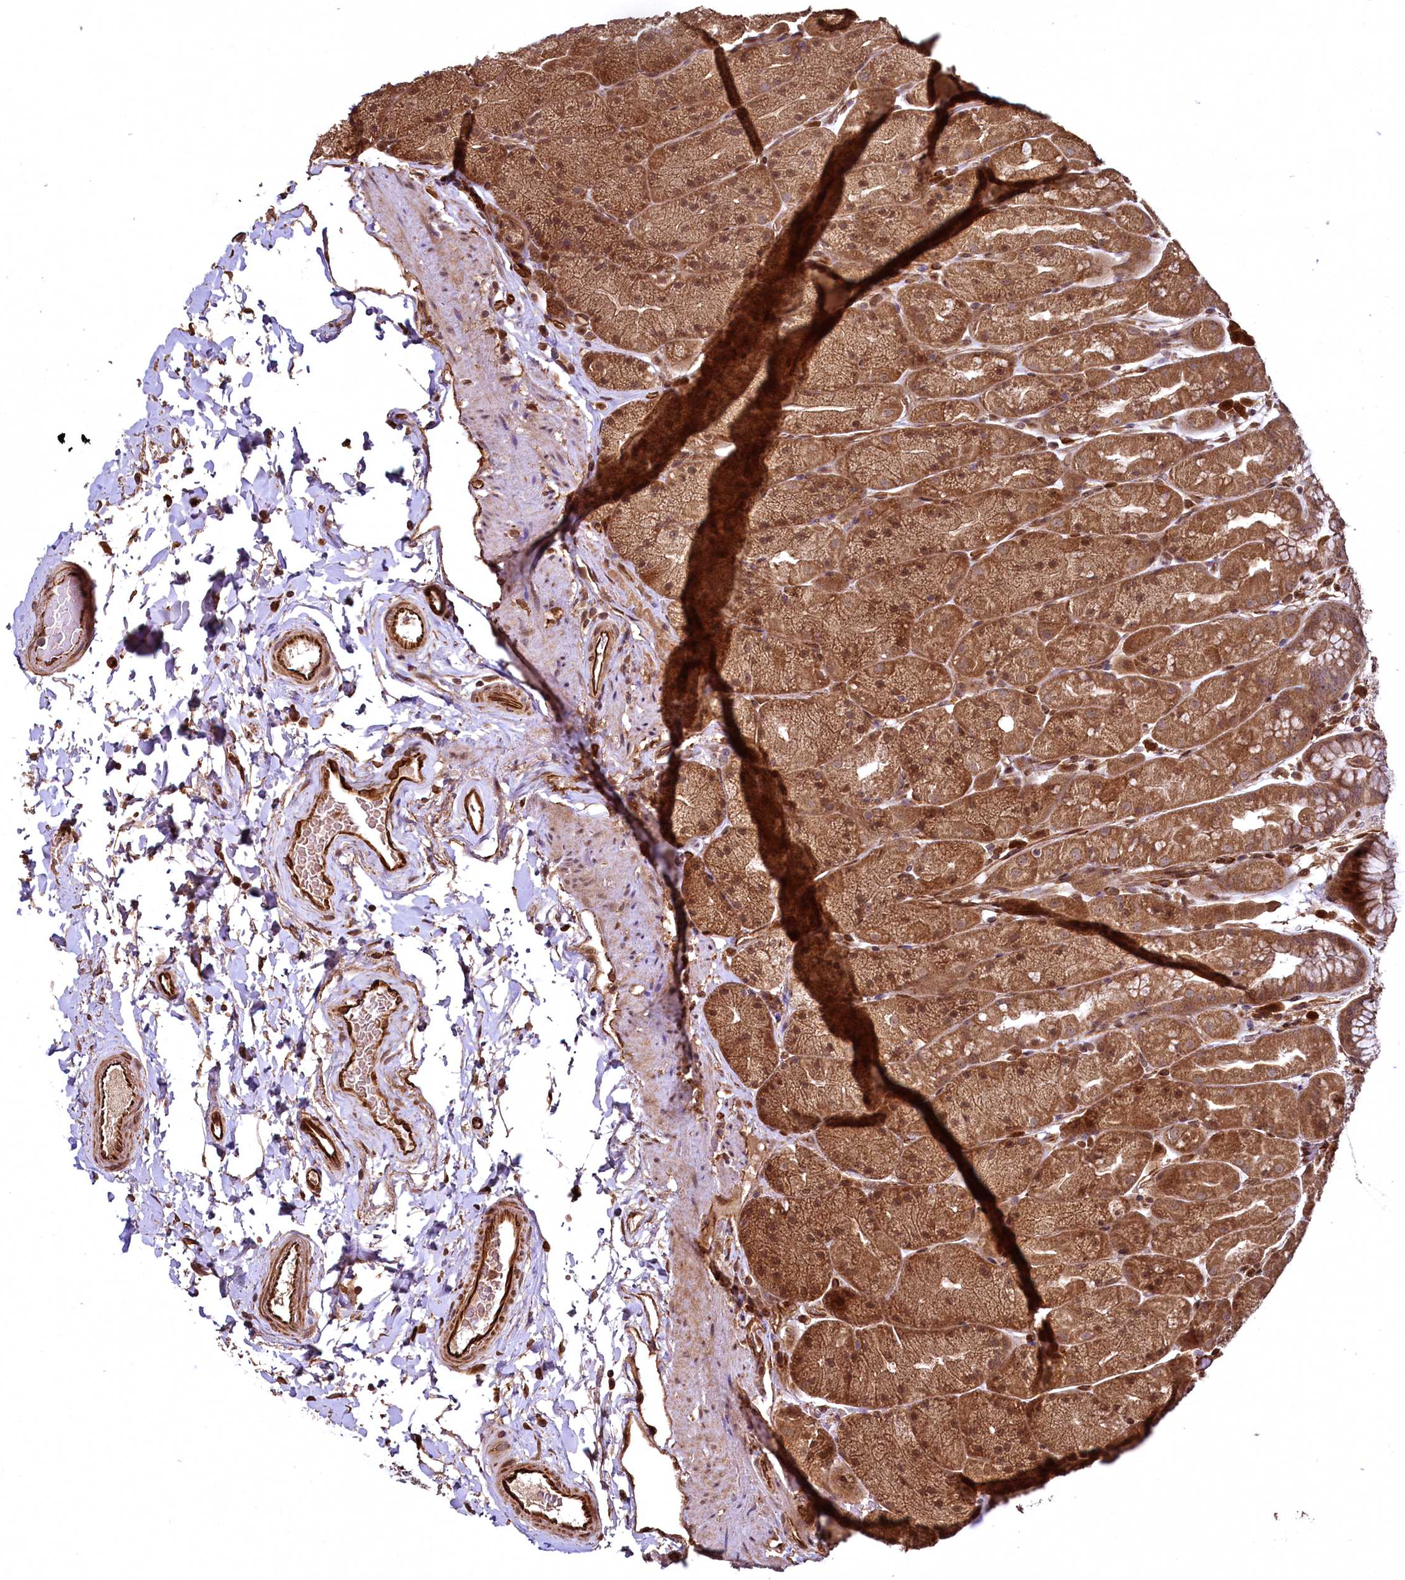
{"staining": {"intensity": "moderate", "quantity": ">75%", "location": "cytoplasmic/membranous,nuclear"}, "tissue": "stomach", "cell_type": "Glandular cells", "image_type": "normal", "snomed": [{"axis": "morphology", "description": "Normal tissue, NOS"}, {"axis": "topography", "description": "Stomach, upper"}, {"axis": "topography", "description": "Stomach, lower"}], "caption": "This is a micrograph of immunohistochemistry (IHC) staining of unremarkable stomach, which shows moderate positivity in the cytoplasmic/membranous,nuclear of glandular cells.", "gene": "TBCEL", "patient": {"sex": "male", "age": 67}}